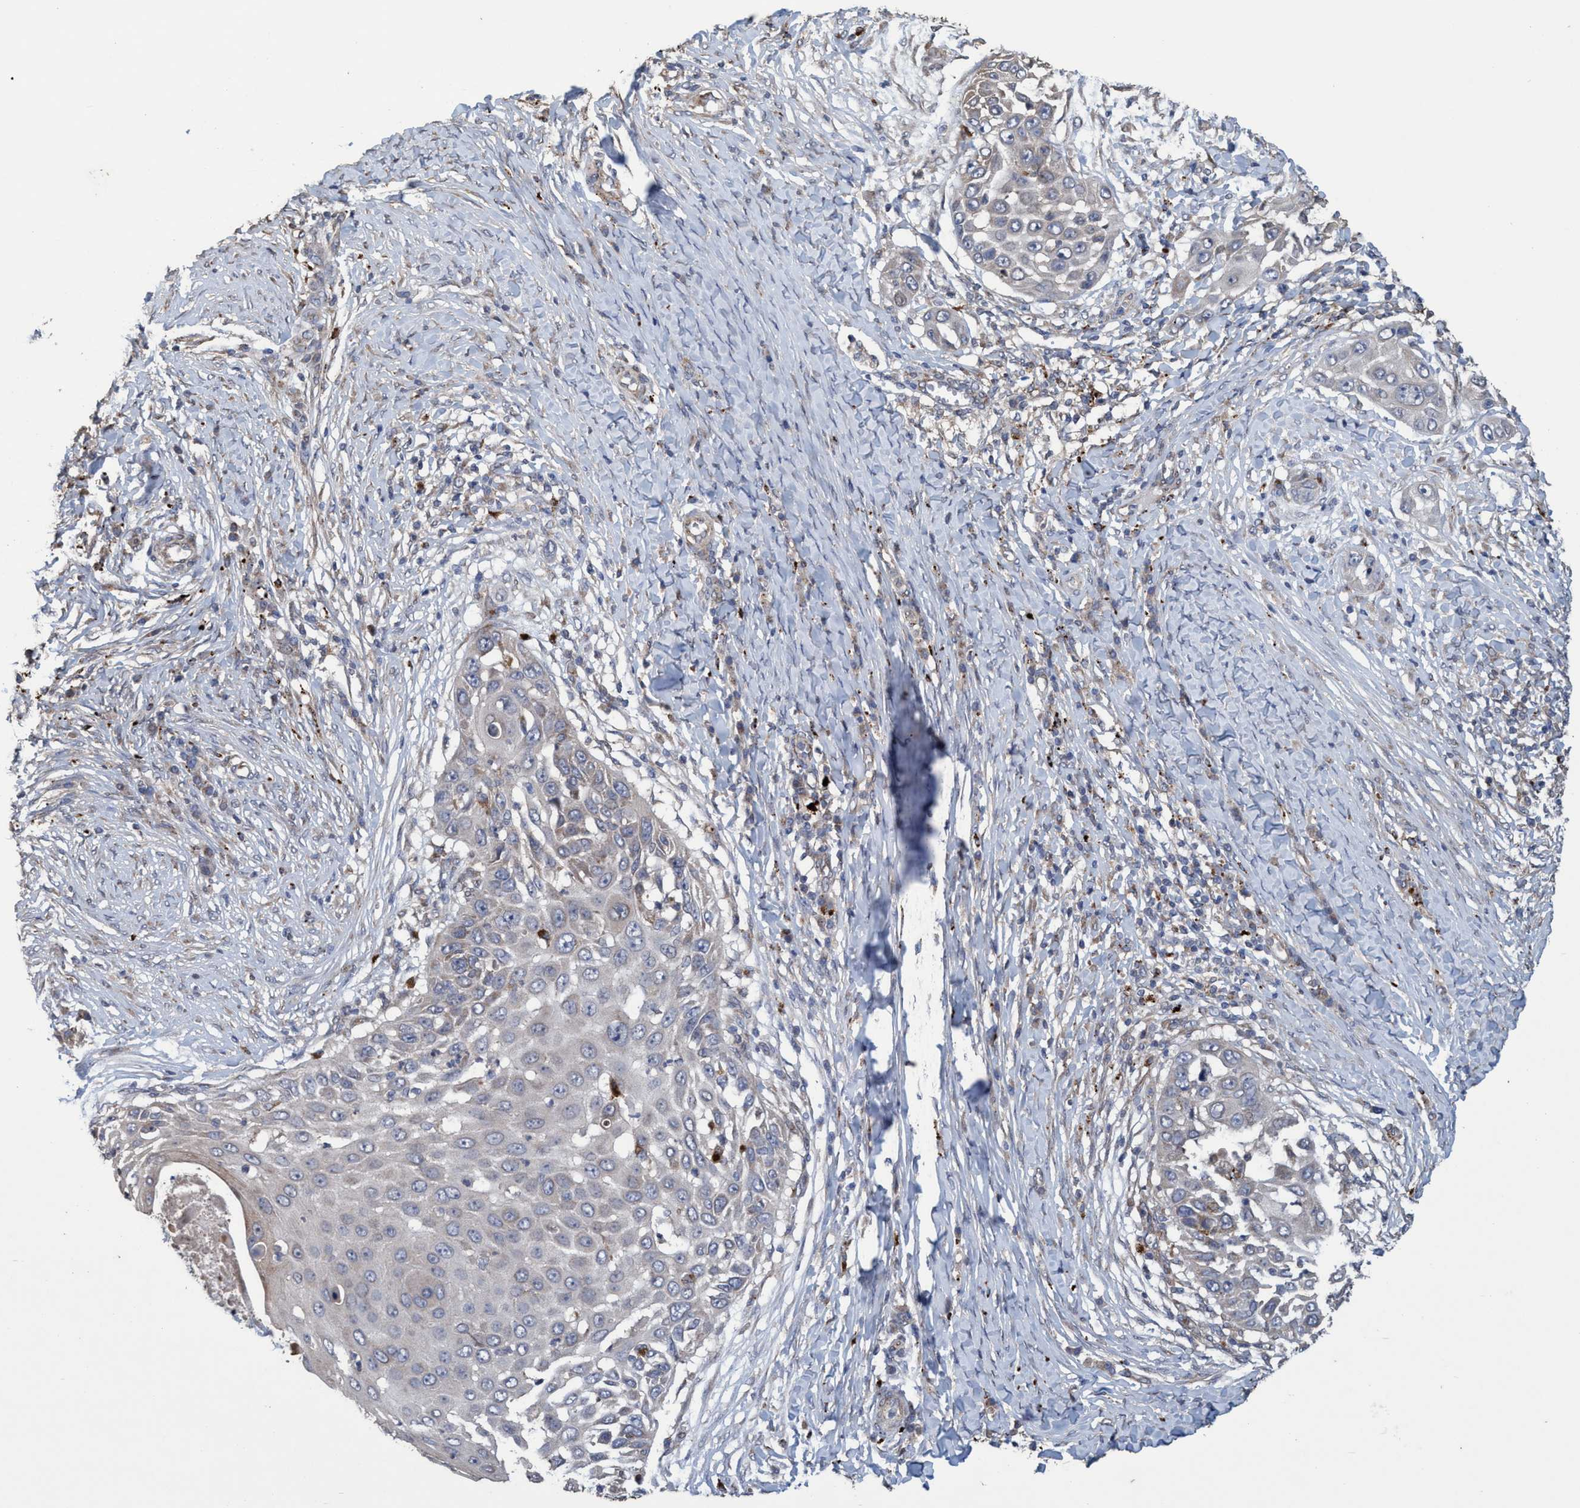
{"staining": {"intensity": "weak", "quantity": "<25%", "location": "cytoplasmic/membranous"}, "tissue": "skin cancer", "cell_type": "Tumor cells", "image_type": "cancer", "snomed": [{"axis": "morphology", "description": "Squamous cell carcinoma, NOS"}, {"axis": "topography", "description": "Skin"}], "caption": "Immunohistochemistry (IHC) photomicrograph of skin squamous cell carcinoma stained for a protein (brown), which demonstrates no expression in tumor cells.", "gene": "BBS9", "patient": {"sex": "female", "age": 44}}